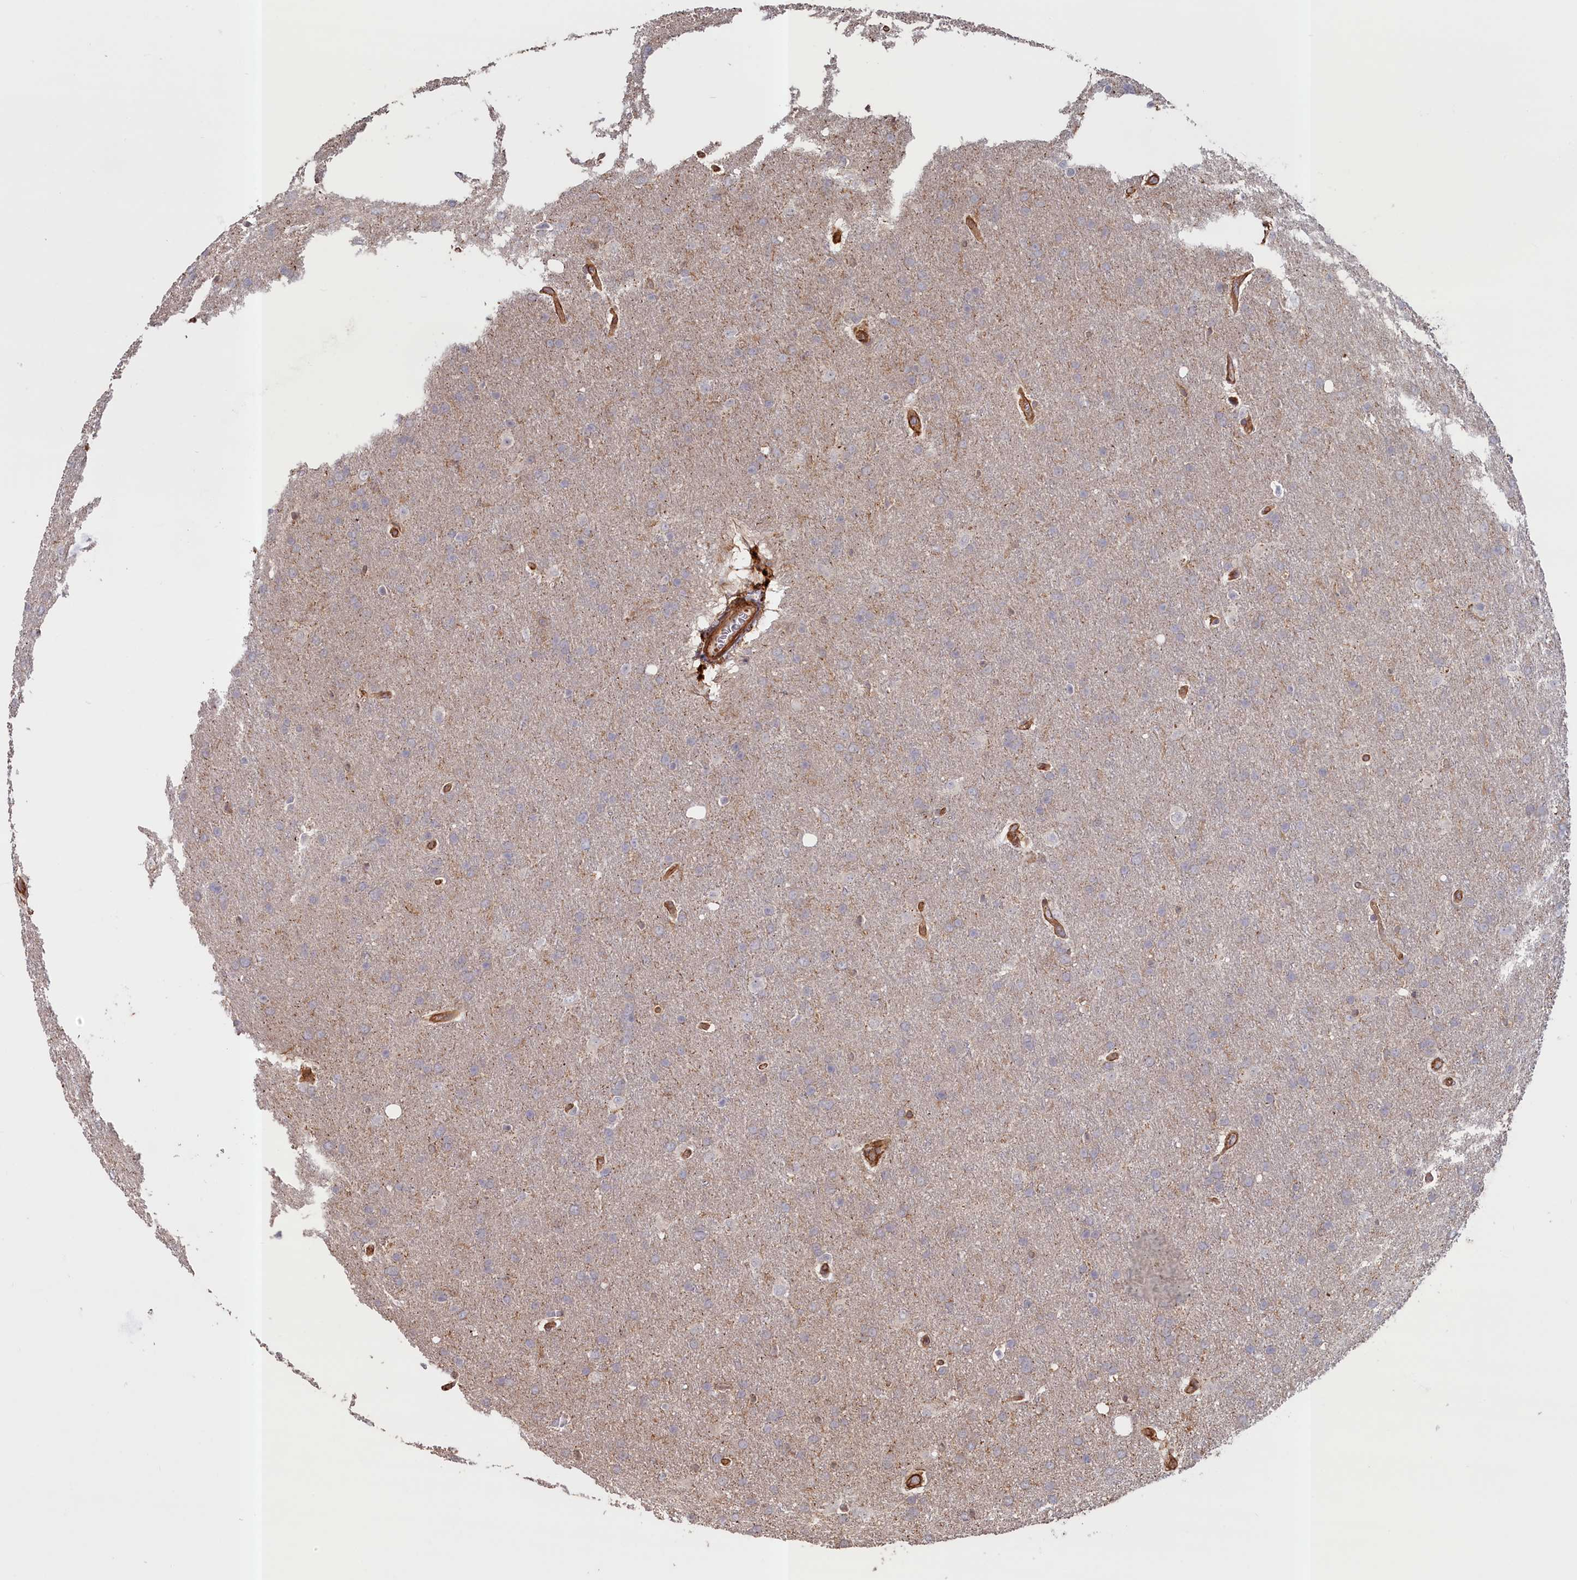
{"staining": {"intensity": "negative", "quantity": "none", "location": "none"}, "tissue": "glioma", "cell_type": "Tumor cells", "image_type": "cancer", "snomed": [{"axis": "morphology", "description": "Glioma, malignant, Low grade"}, {"axis": "topography", "description": "Brain"}], "caption": "This is a image of immunohistochemistry (IHC) staining of glioma, which shows no expression in tumor cells. The staining was performed using DAB (3,3'-diaminobenzidine) to visualize the protein expression in brown, while the nuclei were stained in blue with hematoxylin (Magnification: 20x).", "gene": "ANKRD27", "patient": {"sex": "female", "age": 32}}